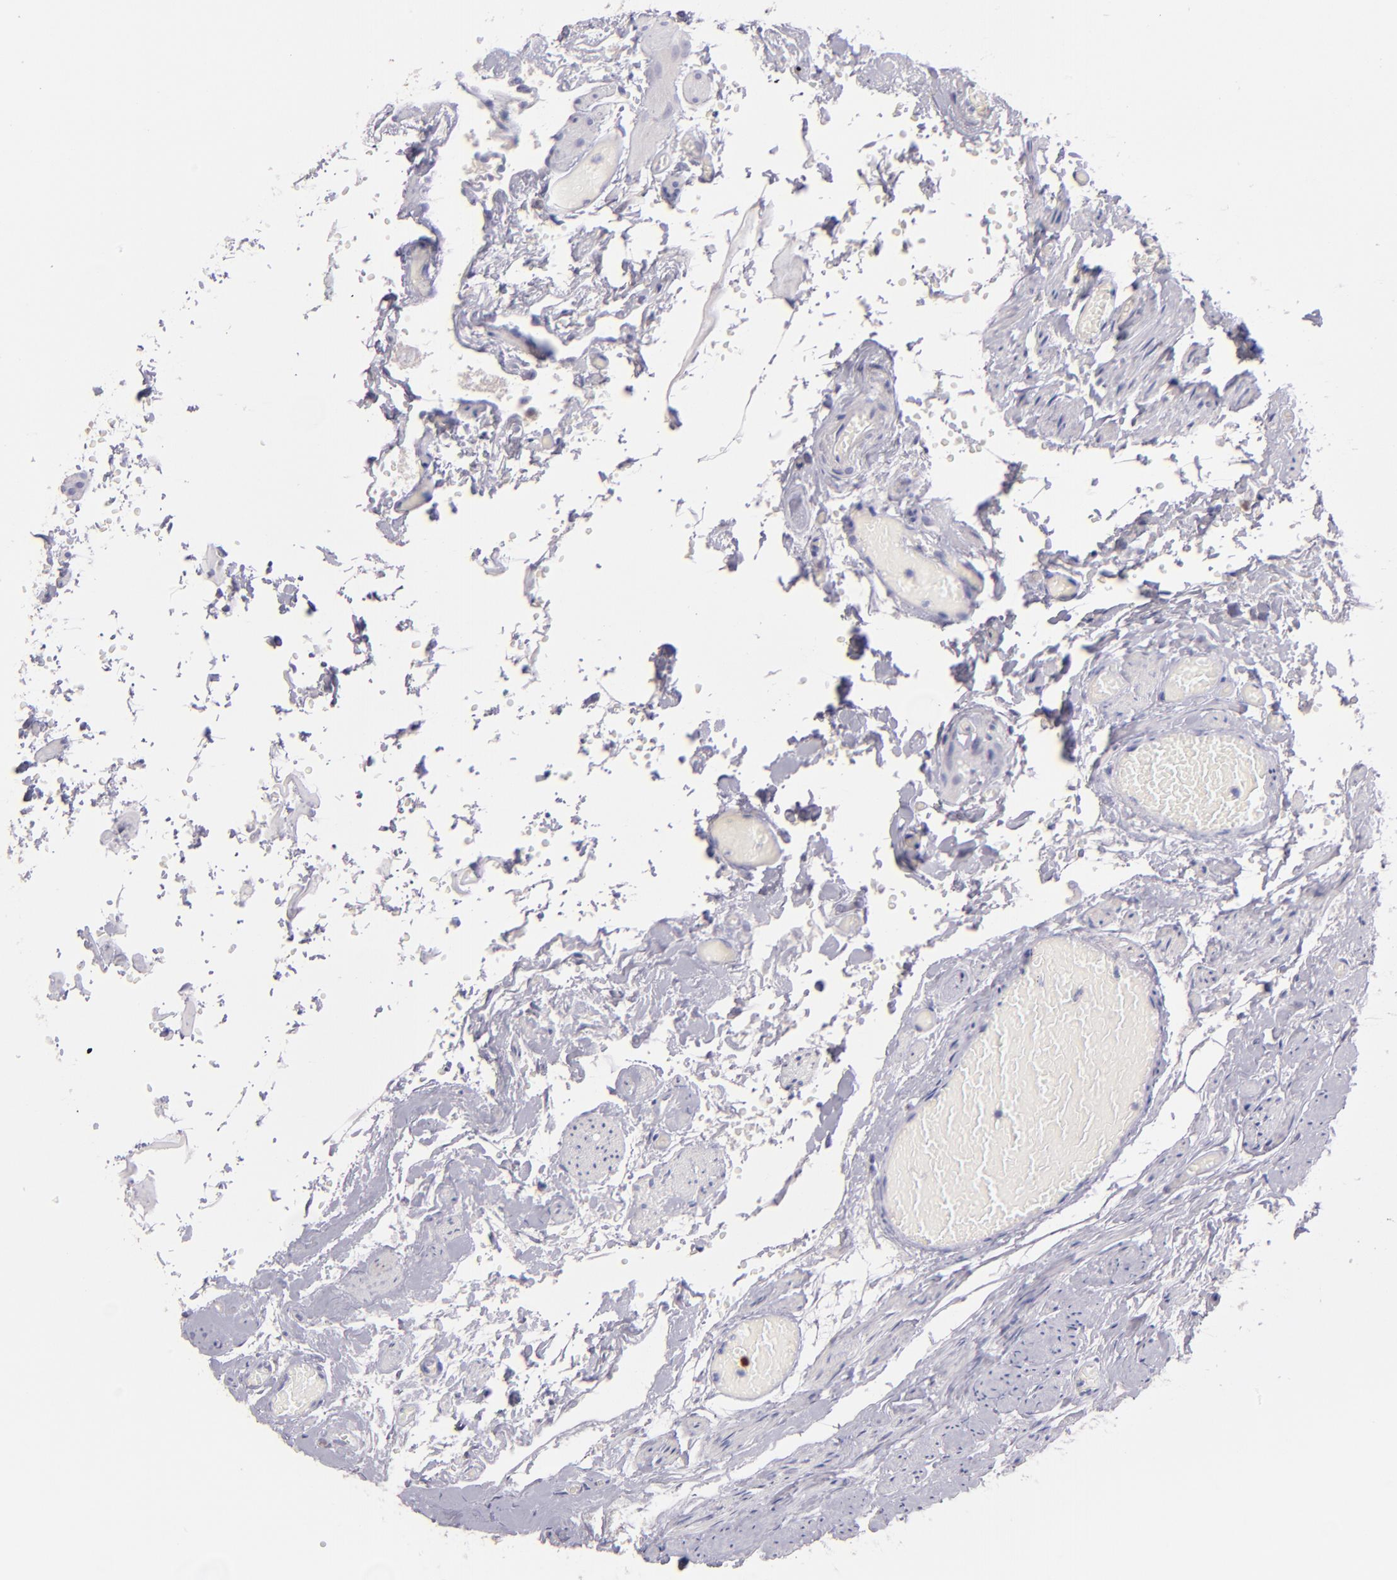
{"staining": {"intensity": "weak", "quantity": ">75%", "location": "cytoplasmic/membranous"}, "tissue": "fallopian tube", "cell_type": "Glandular cells", "image_type": "normal", "snomed": [{"axis": "morphology", "description": "Normal tissue, NOS"}, {"axis": "topography", "description": "Fallopian tube"}, {"axis": "topography", "description": "Ovary"}], "caption": "High-magnification brightfield microscopy of normal fallopian tube stained with DAB (3,3'-diaminobenzidine) (brown) and counterstained with hematoxylin (blue). glandular cells exhibit weak cytoplasmic/membranous staining is appreciated in about>75% of cells. The protein is stained brown, and the nuclei are stained in blue (DAB (3,3'-diaminobenzidine) IHC with brightfield microscopy, high magnification).", "gene": "IRF8", "patient": {"sex": "female", "age": 69}}